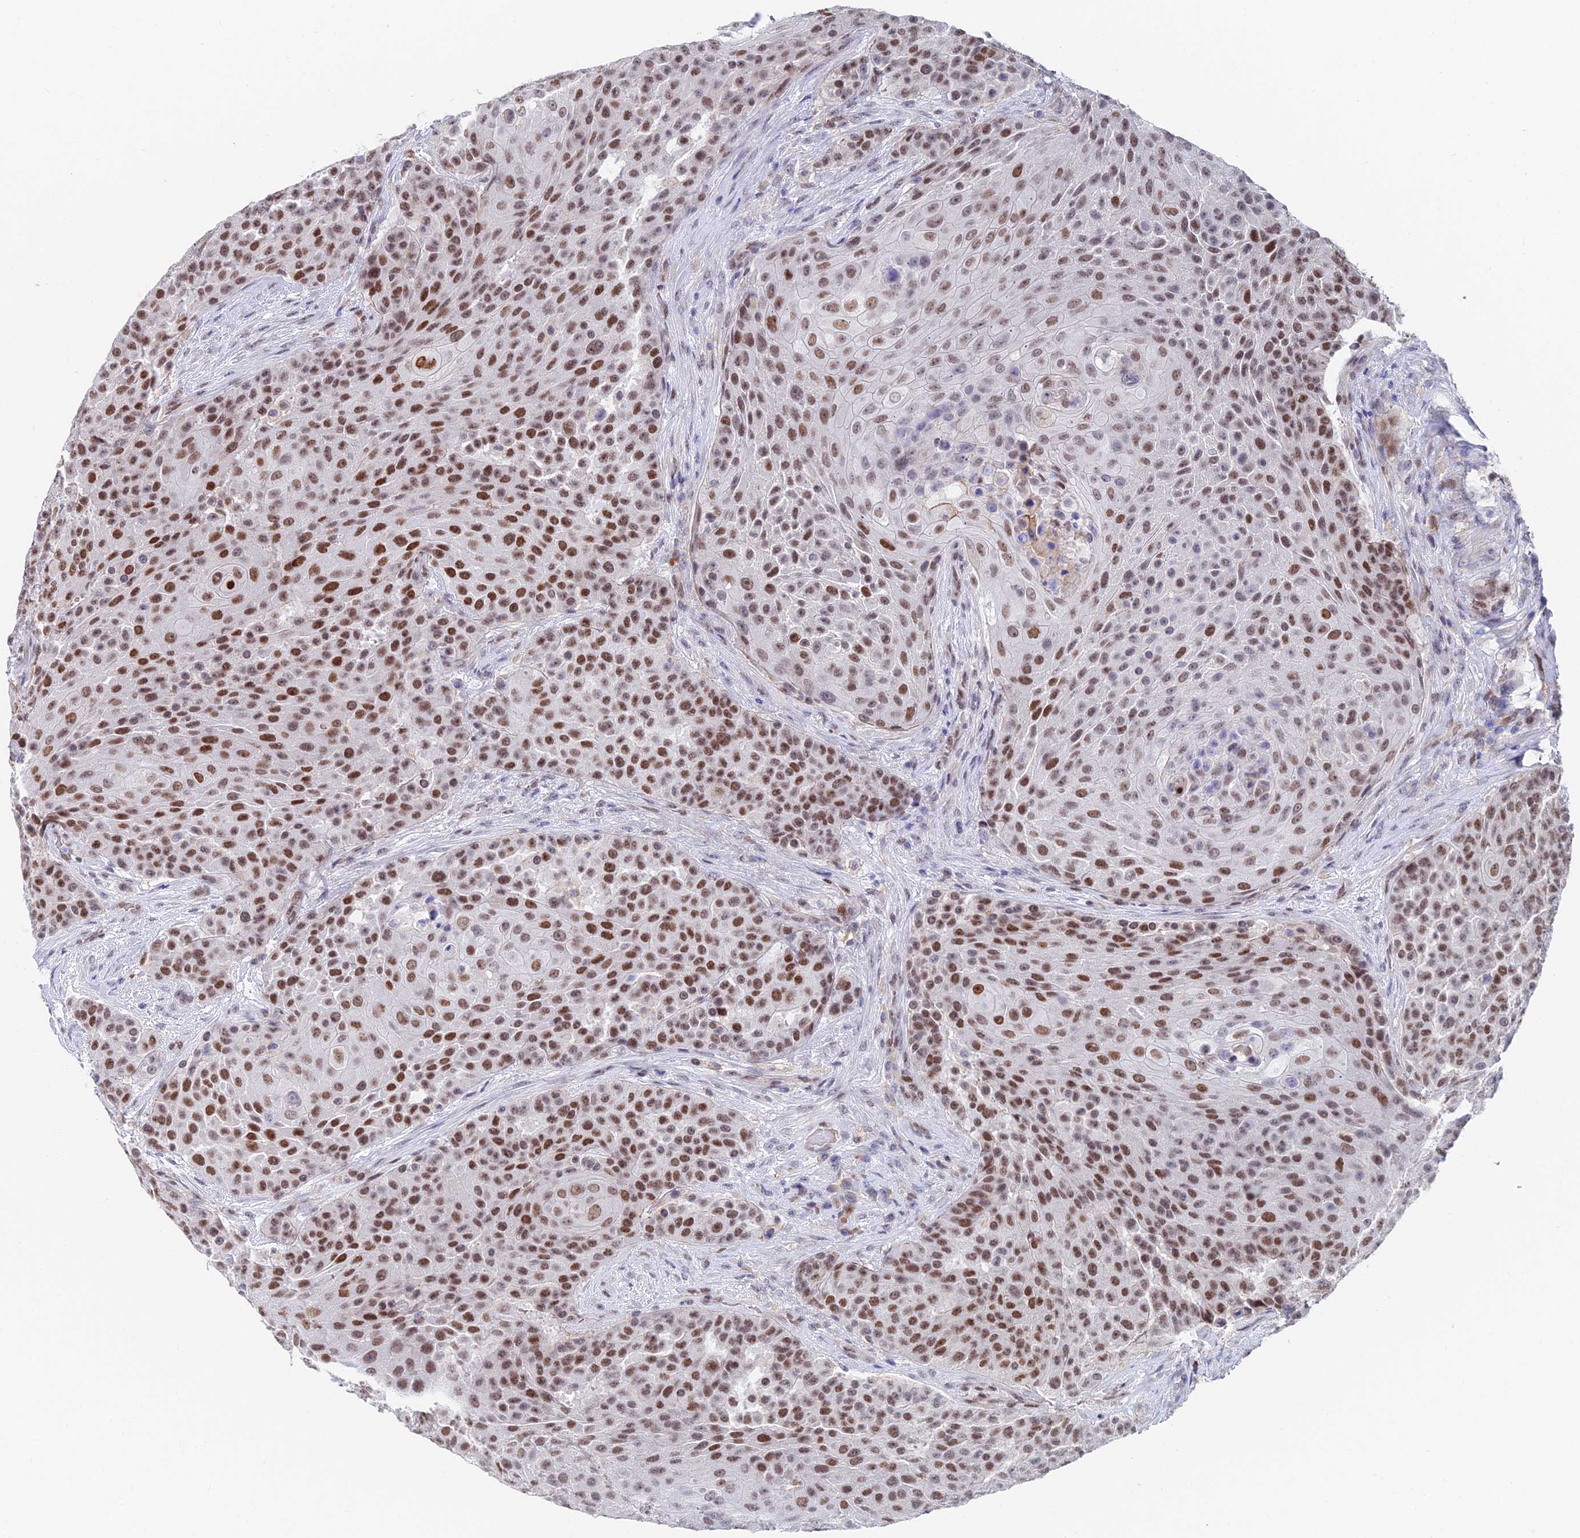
{"staining": {"intensity": "moderate", "quantity": "25%-75%", "location": "nuclear"}, "tissue": "urothelial cancer", "cell_type": "Tumor cells", "image_type": "cancer", "snomed": [{"axis": "morphology", "description": "Urothelial carcinoma, High grade"}, {"axis": "topography", "description": "Urinary bladder"}], "caption": "High-power microscopy captured an IHC image of high-grade urothelial carcinoma, revealing moderate nuclear staining in about 25%-75% of tumor cells.", "gene": "TRIM24", "patient": {"sex": "female", "age": 63}}